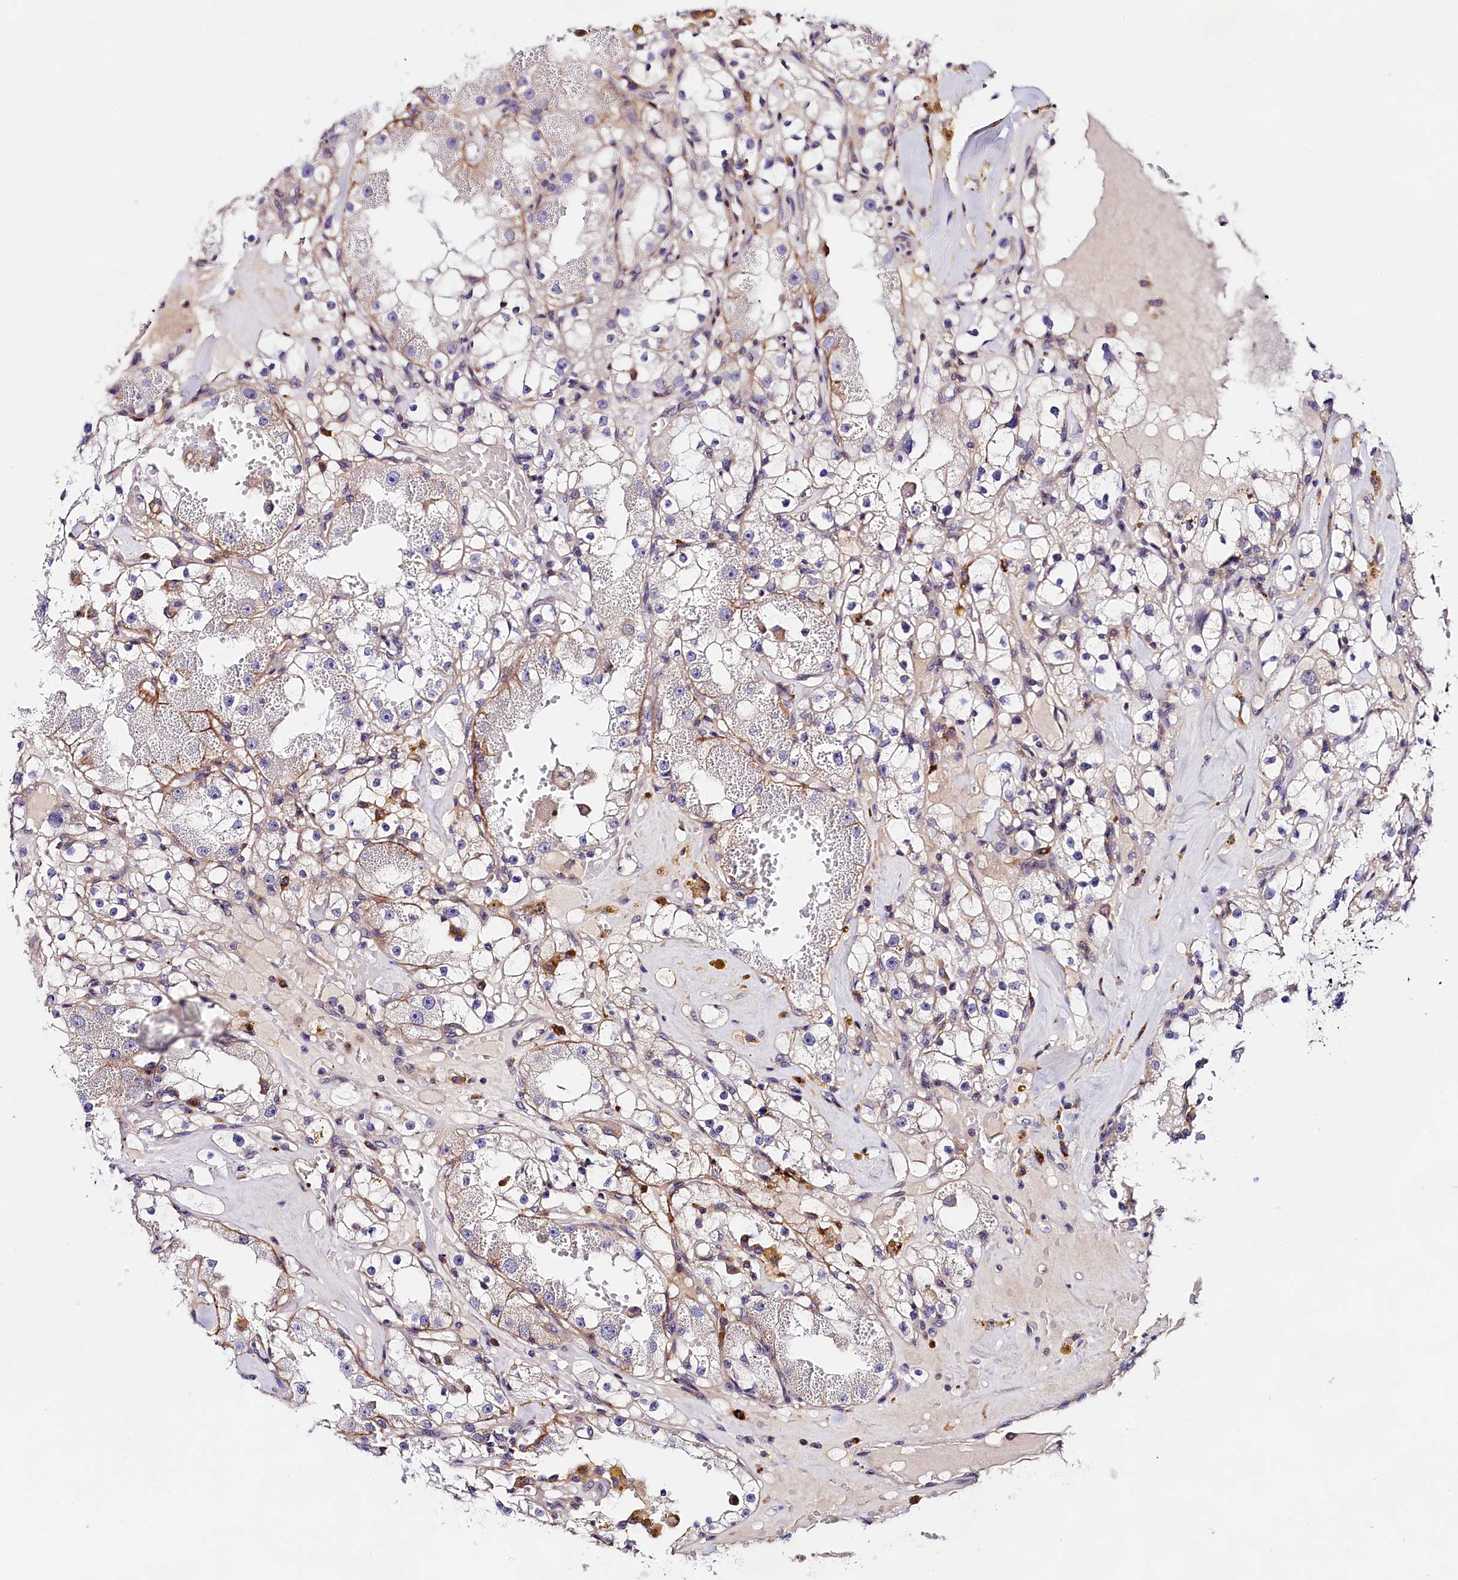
{"staining": {"intensity": "negative", "quantity": "none", "location": "none"}, "tissue": "renal cancer", "cell_type": "Tumor cells", "image_type": "cancer", "snomed": [{"axis": "morphology", "description": "Adenocarcinoma, NOS"}, {"axis": "topography", "description": "Kidney"}], "caption": "Human renal adenocarcinoma stained for a protein using immunohistochemistry (IHC) reveals no staining in tumor cells.", "gene": "OAS3", "patient": {"sex": "male", "age": 56}}